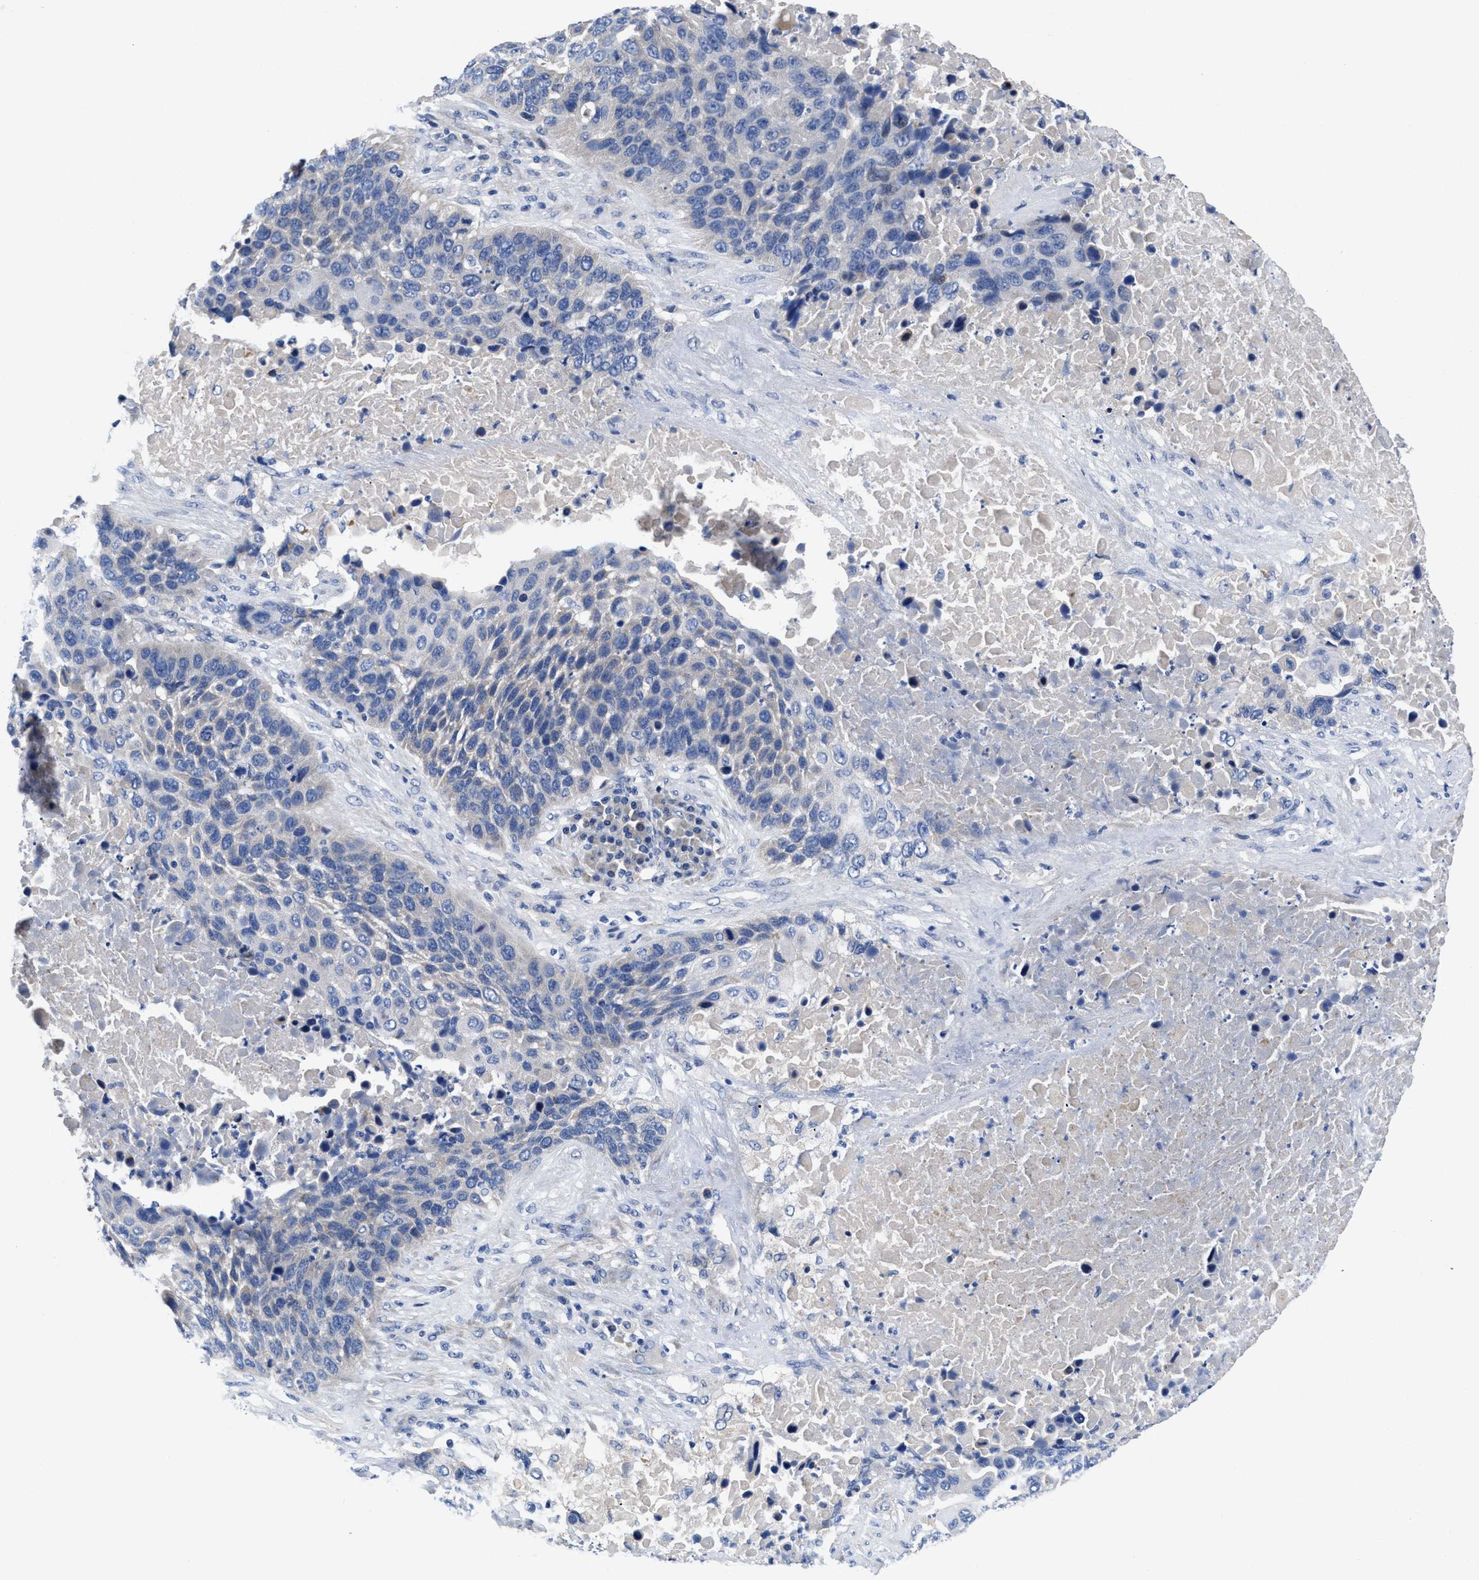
{"staining": {"intensity": "negative", "quantity": "none", "location": "none"}, "tissue": "lung cancer", "cell_type": "Tumor cells", "image_type": "cancer", "snomed": [{"axis": "morphology", "description": "Squamous cell carcinoma, NOS"}, {"axis": "topography", "description": "Lung"}], "caption": "Human lung cancer (squamous cell carcinoma) stained for a protein using IHC exhibits no staining in tumor cells.", "gene": "DHRS13", "patient": {"sex": "male", "age": 66}}